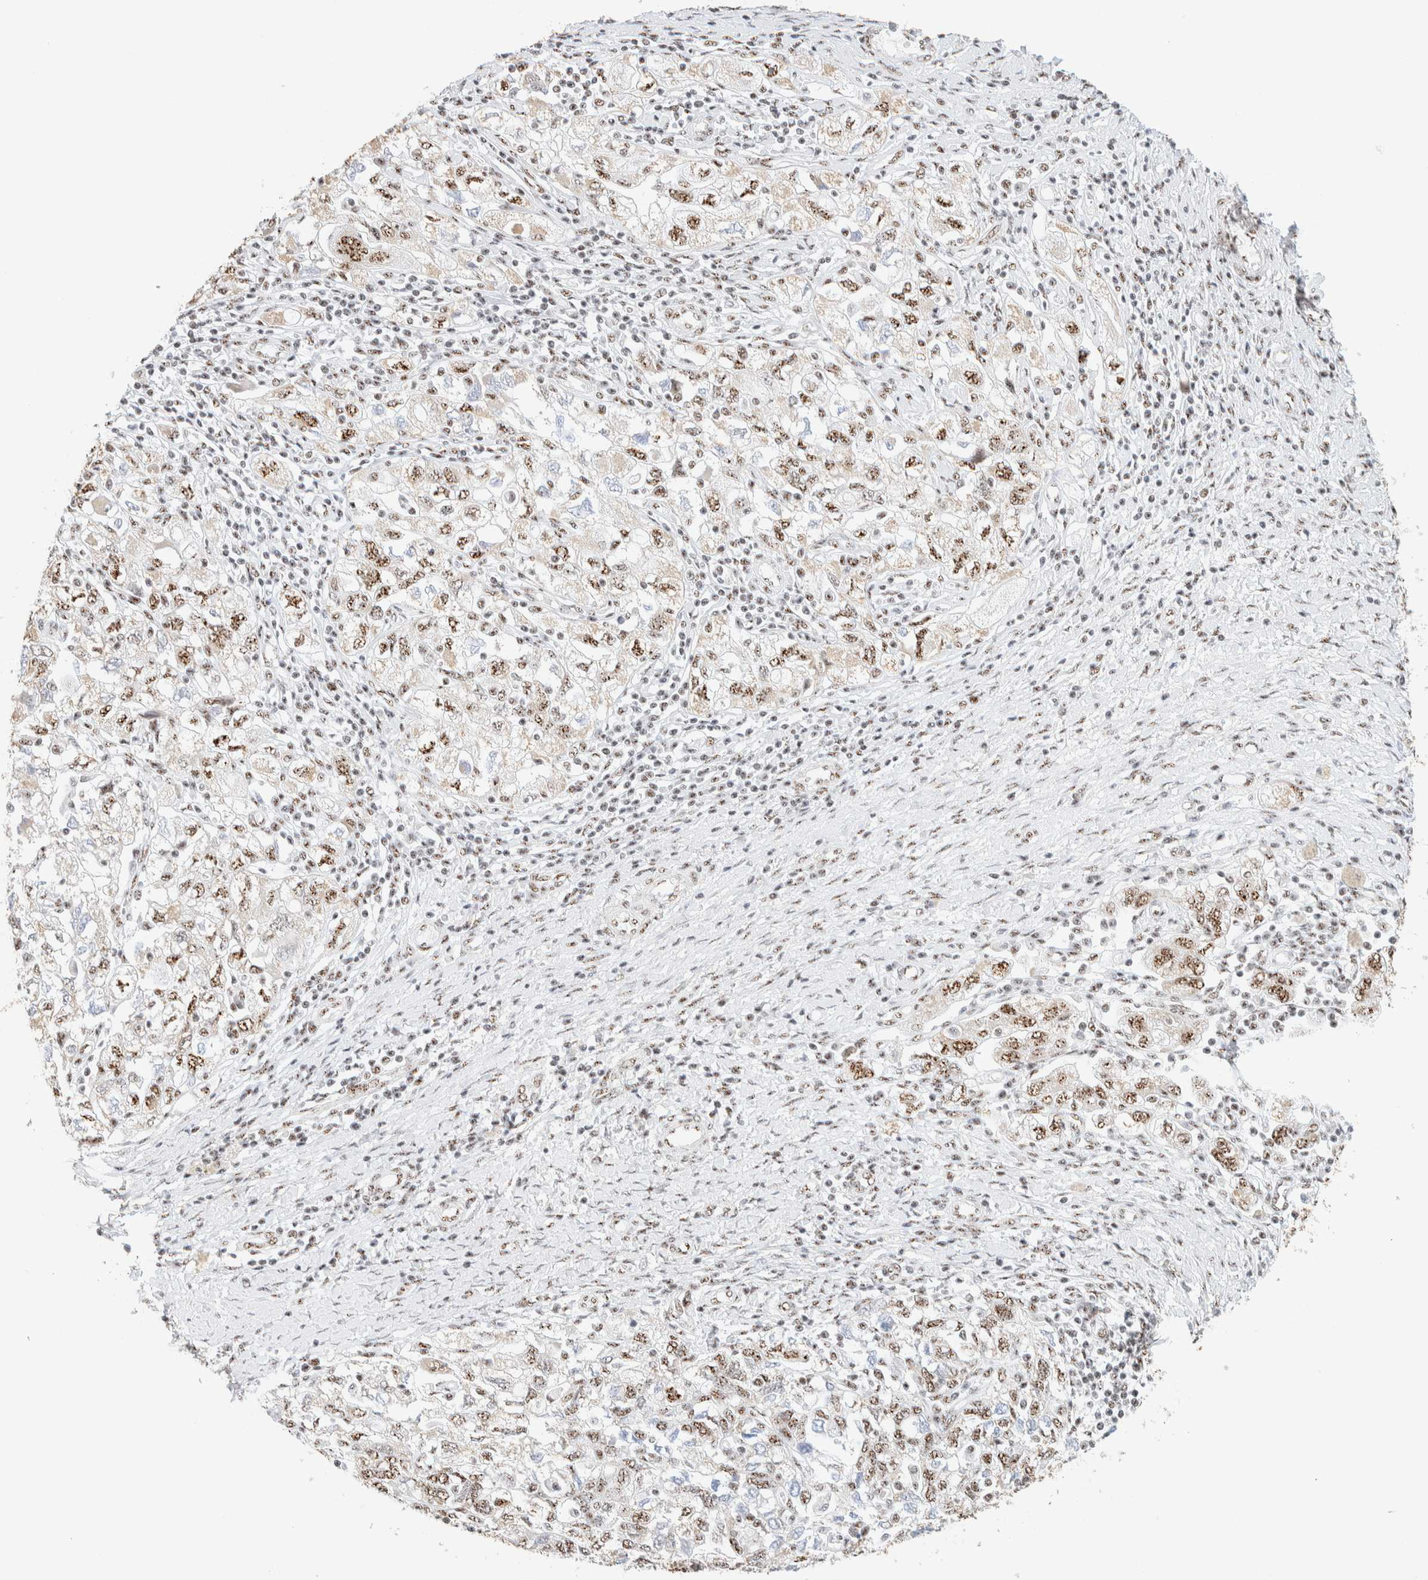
{"staining": {"intensity": "moderate", "quantity": "25%-75%", "location": "nuclear"}, "tissue": "ovarian cancer", "cell_type": "Tumor cells", "image_type": "cancer", "snomed": [{"axis": "morphology", "description": "Carcinoma, NOS"}, {"axis": "morphology", "description": "Cystadenocarcinoma, serous, NOS"}, {"axis": "topography", "description": "Ovary"}], "caption": "Carcinoma (ovarian) stained with a brown dye exhibits moderate nuclear positive positivity in about 25%-75% of tumor cells.", "gene": "SON", "patient": {"sex": "female", "age": 69}}